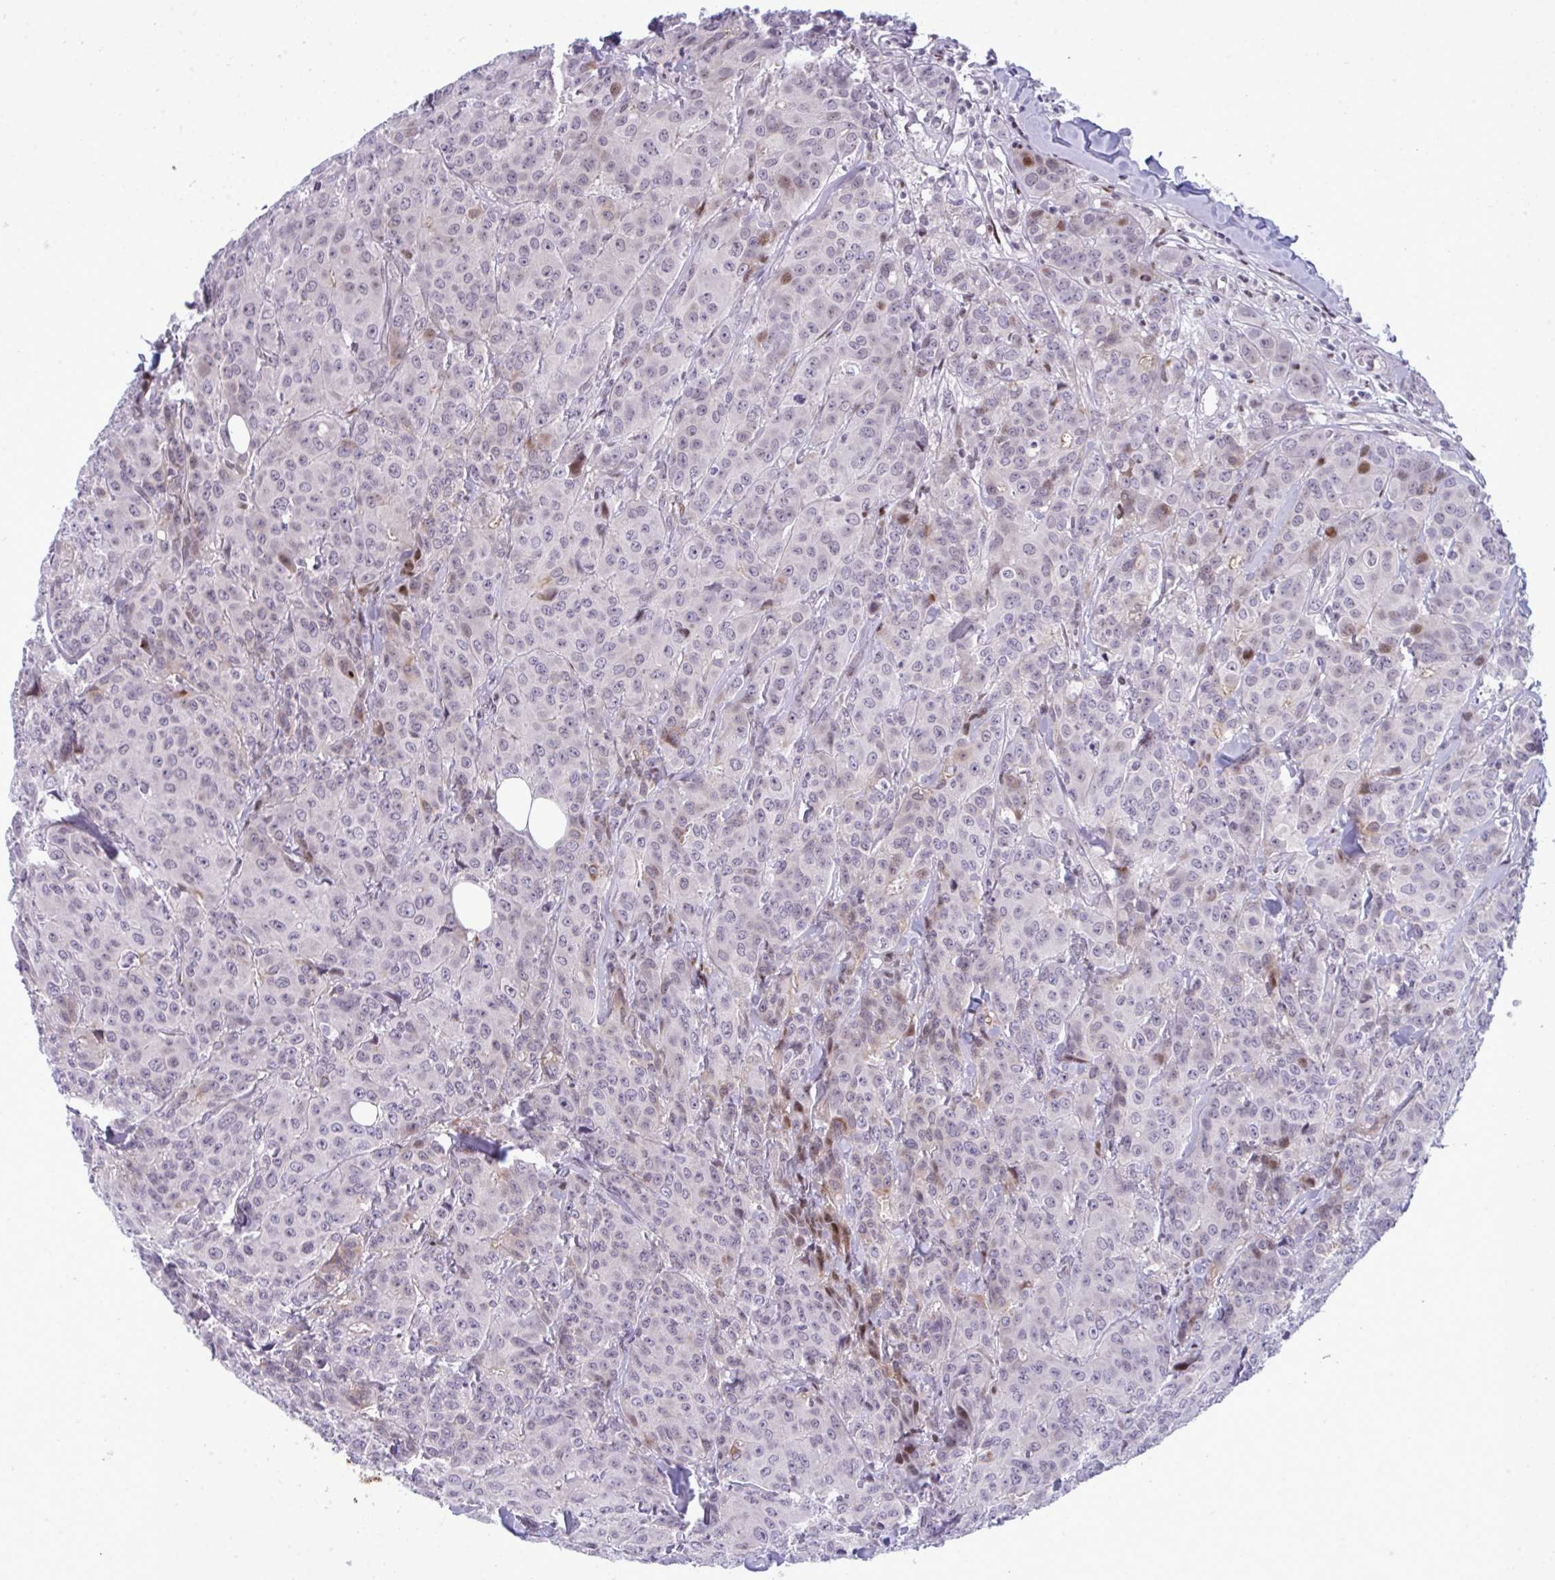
{"staining": {"intensity": "moderate", "quantity": "<25%", "location": "nuclear"}, "tissue": "breast cancer", "cell_type": "Tumor cells", "image_type": "cancer", "snomed": [{"axis": "morphology", "description": "Normal tissue, NOS"}, {"axis": "morphology", "description": "Duct carcinoma"}, {"axis": "topography", "description": "Breast"}], "caption": "DAB (3,3'-diaminobenzidine) immunohistochemical staining of human breast cancer (intraductal carcinoma) exhibits moderate nuclear protein positivity in approximately <25% of tumor cells.", "gene": "TAB1", "patient": {"sex": "female", "age": 43}}